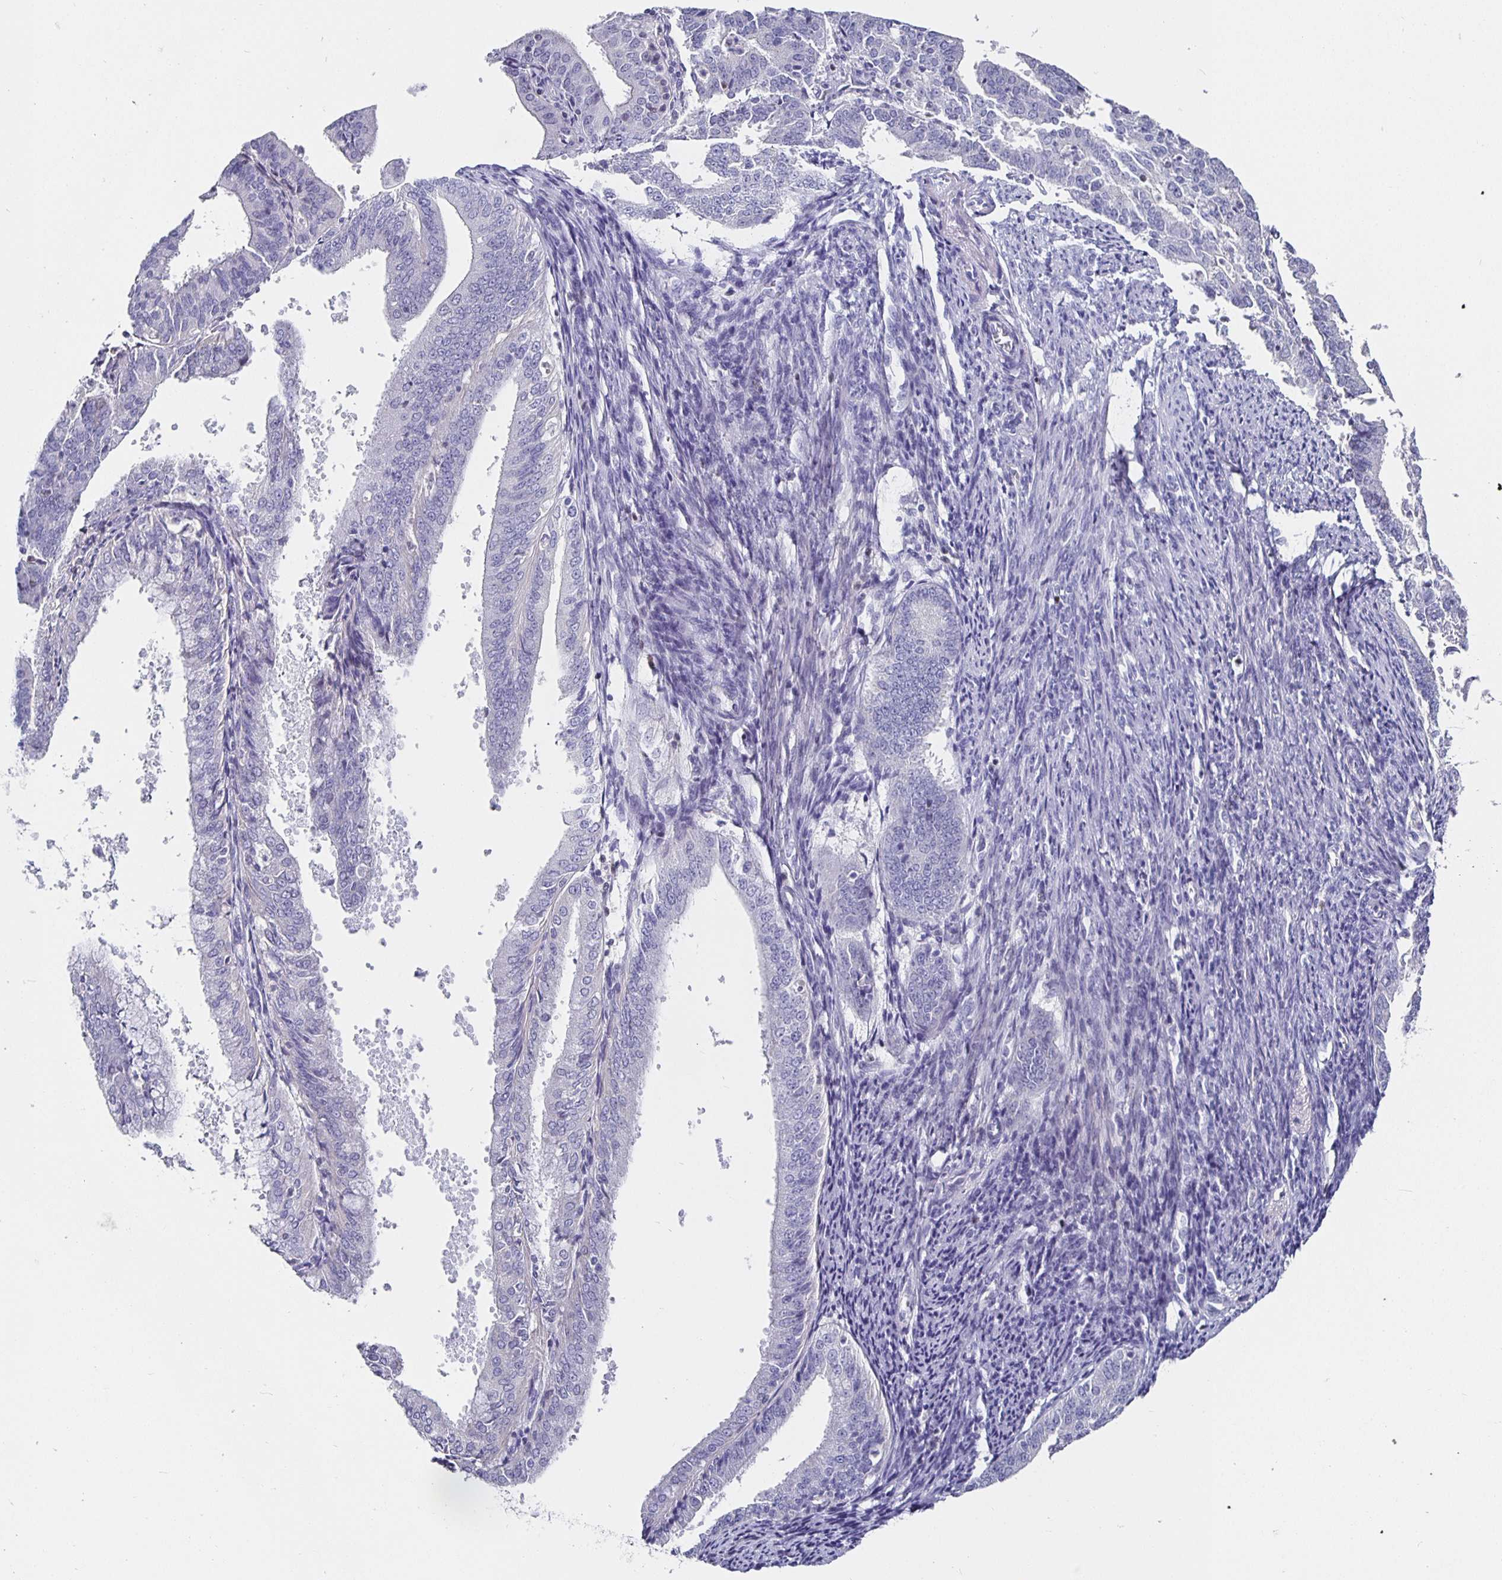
{"staining": {"intensity": "negative", "quantity": "none", "location": "none"}, "tissue": "endometrial cancer", "cell_type": "Tumor cells", "image_type": "cancer", "snomed": [{"axis": "morphology", "description": "Adenocarcinoma, NOS"}, {"axis": "topography", "description": "Endometrium"}], "caption": "DAB immunohistochemical staining of adenocarcinoma (endometrial) shows no significant staining in tumor cells.", "gene": "RUNX2", "patient": {"sex": "female", "age": 63}}